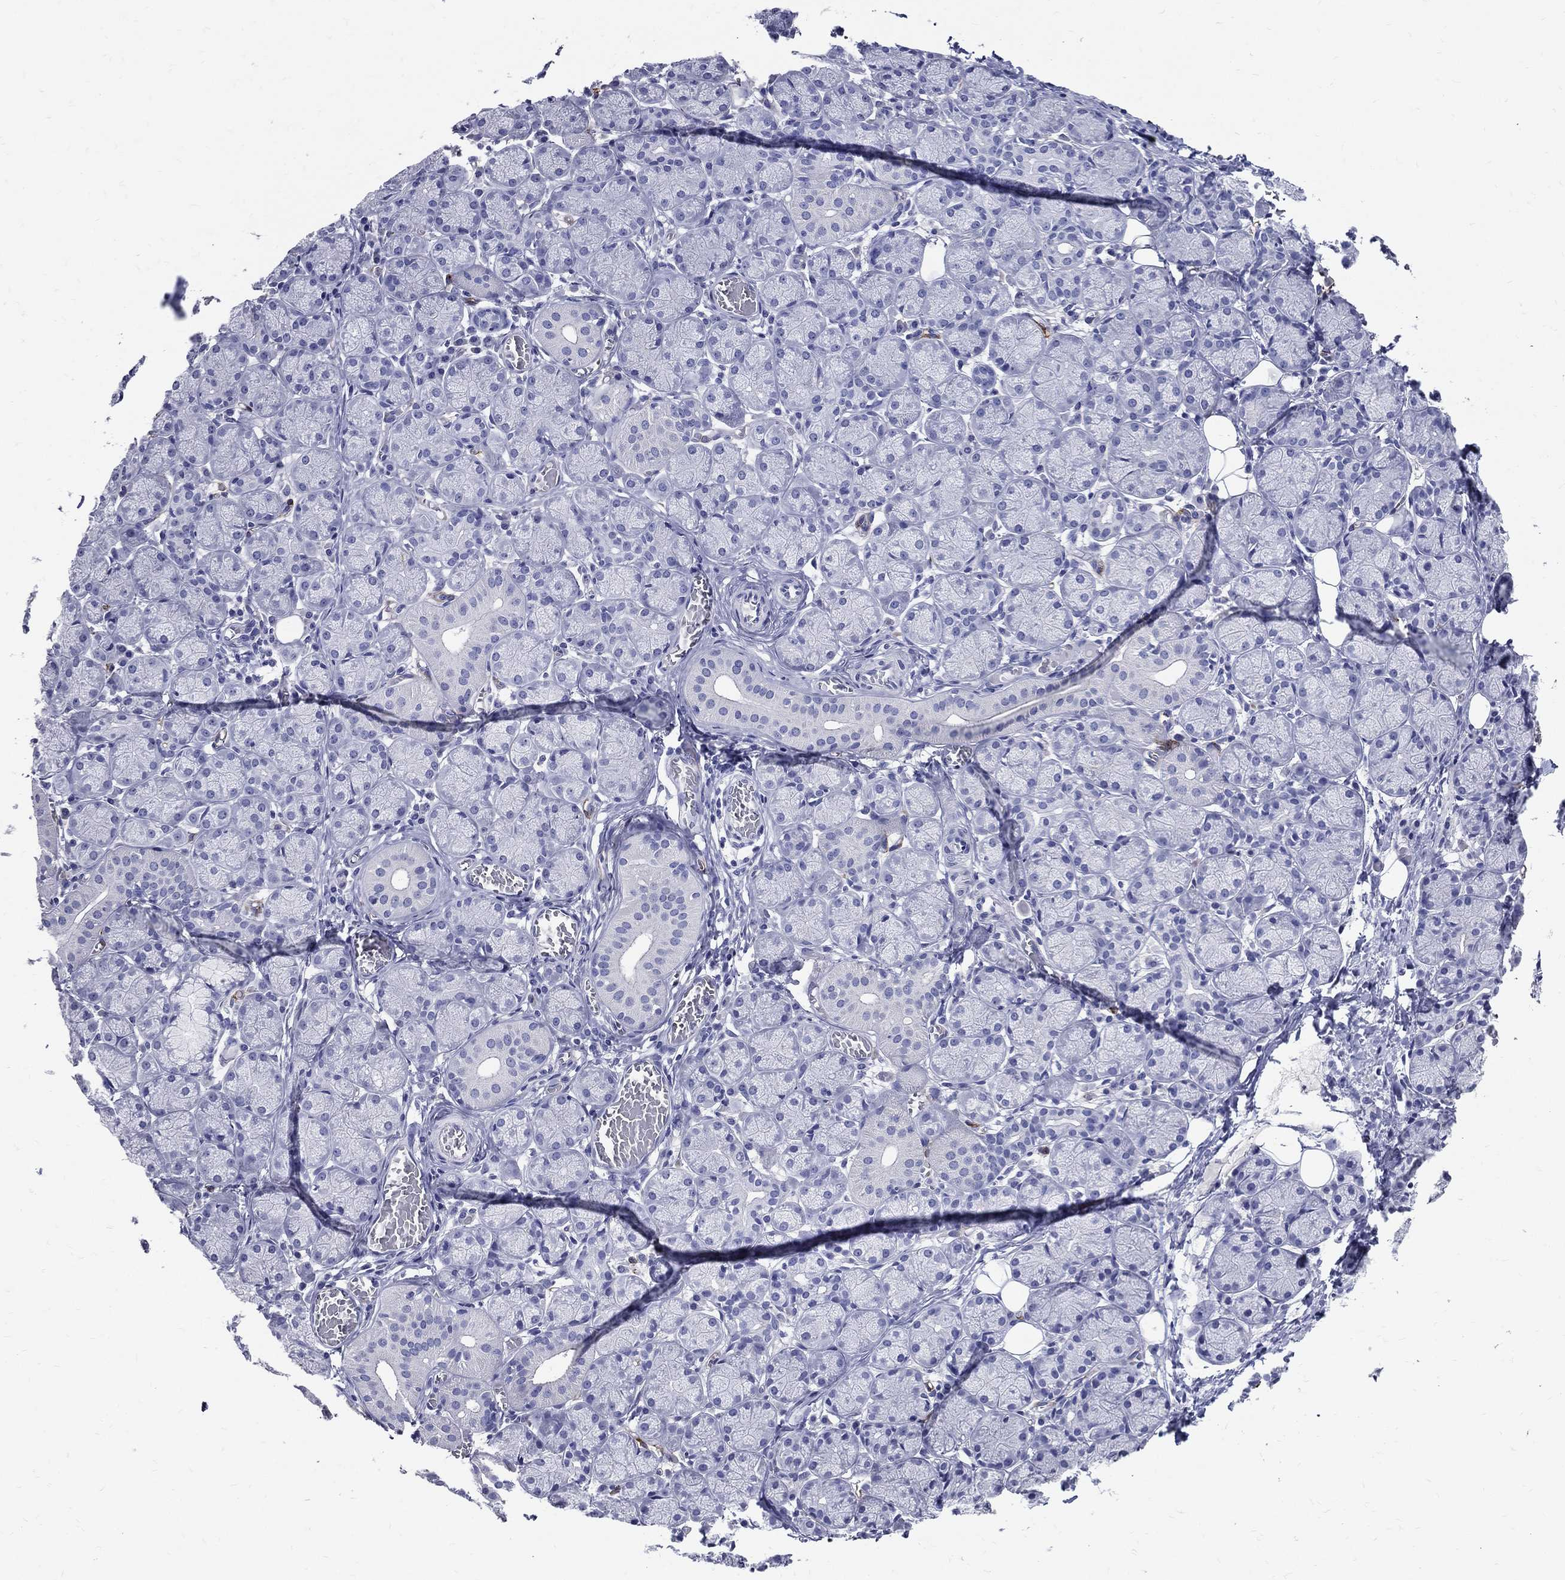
{"staining": {"intensity": "negative", "quantity": "none", "location": "none"}, "tissue": "salivary gland", "cell_type": "Glandular cells", "image_type": "normal", "snomed": [{"axis": "morphology", "description": "Normal tissue, NOS"}, {"axis": "topography", "description": "Salivary gland"}, {"axis": "topography", "description": "Peripheral nerve tissue"}], "caption": "This is a photomicrograph of immunohistochemistry (IHC) staining of benign salivary gland, which shows no expression in glandular cells.", "gene": "ACE2", "patient": {"sex": "female", "age": 24}}